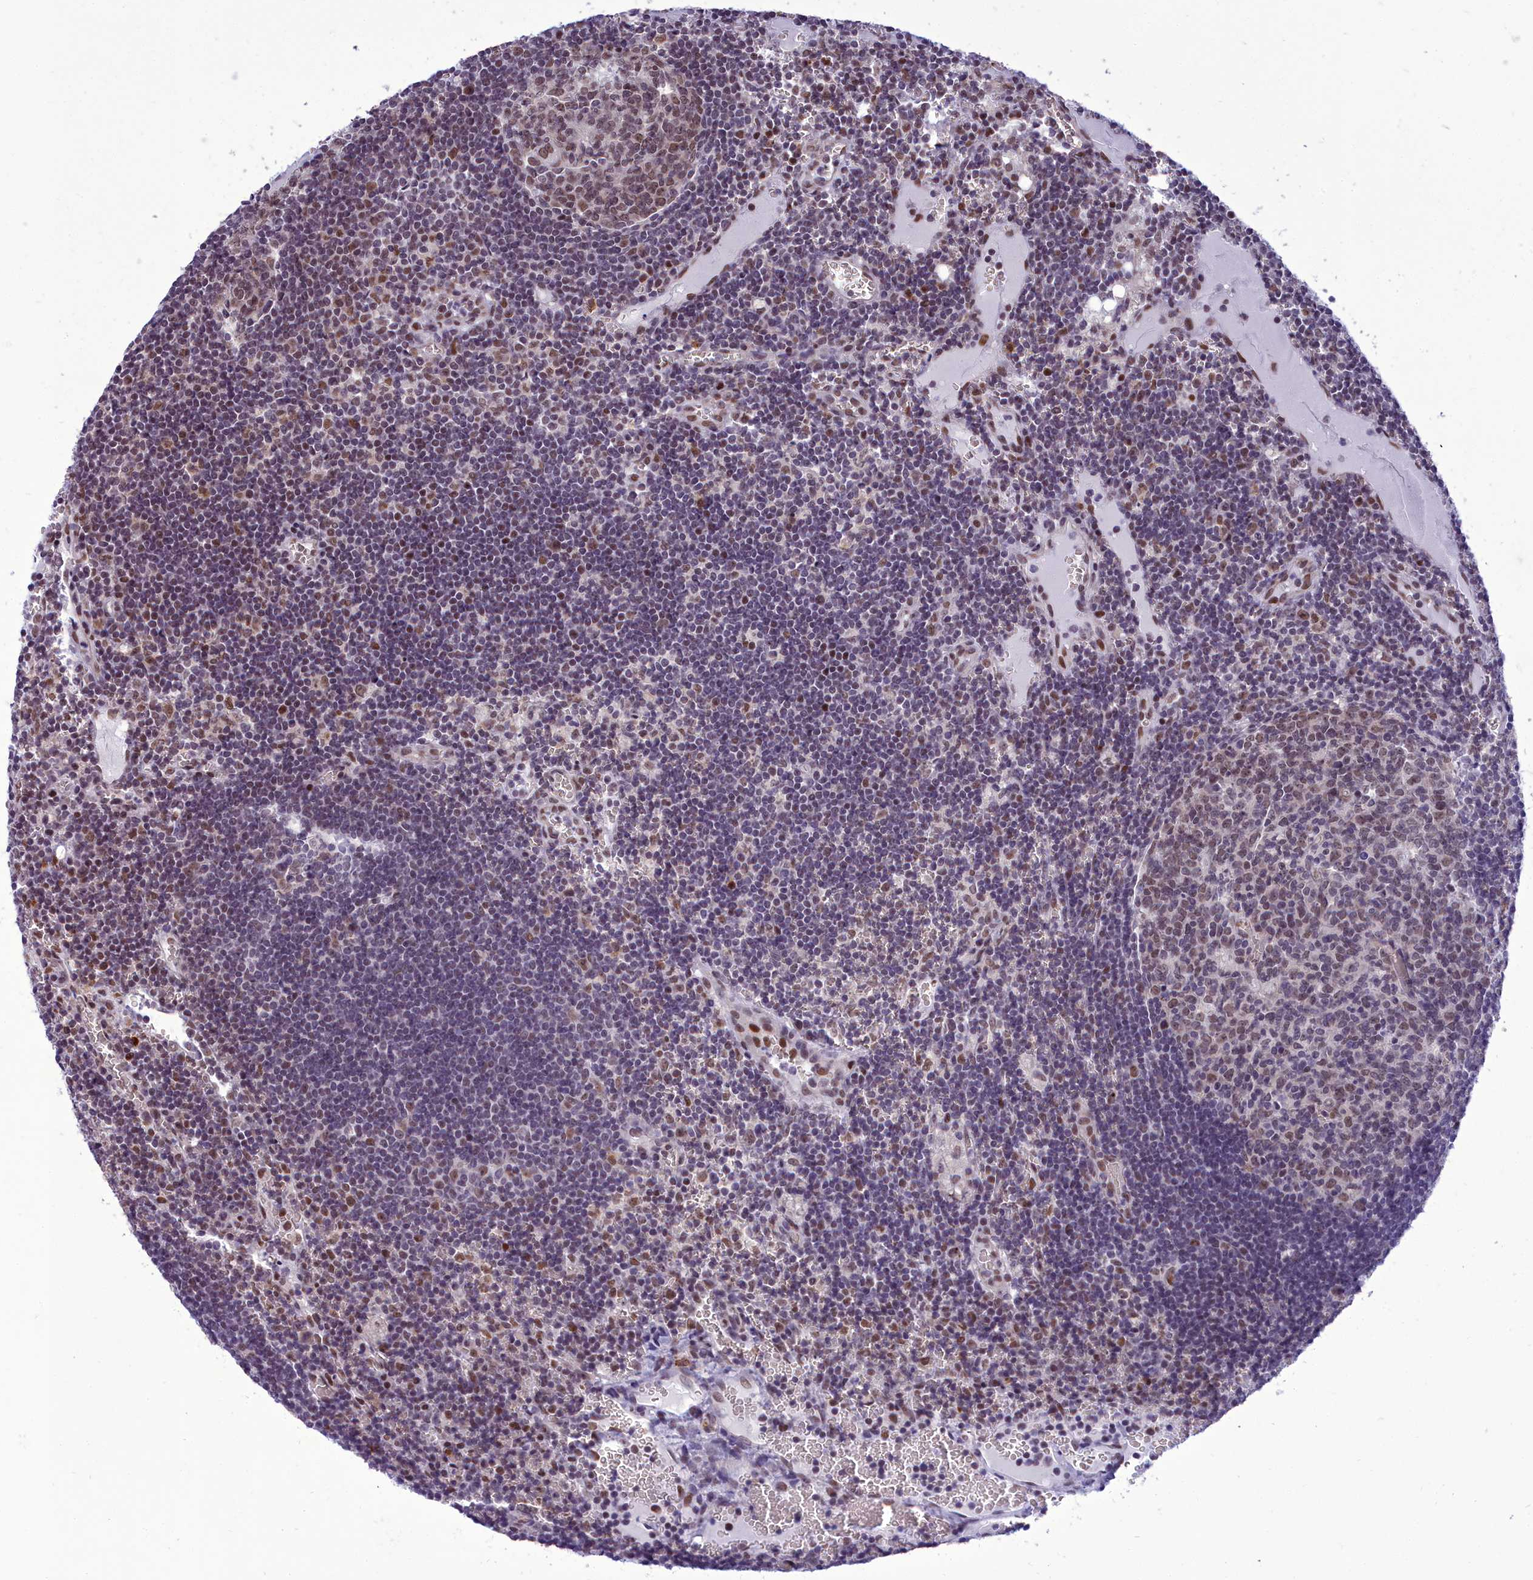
{"staining": {"intensity": "moderate", "quantity": "25%-75%", "location": "nuclear"}, "tissue": "lymph node", "cell_type": "Germinal center cells", "image_type": "normal", "snomed": [{"axis": "morphology", "description": "Normal tissue, NOS"}, {"axis": "topography", "description": "Lymph node"}], "caption": "Germinal center cells exhibit moderate nuclear positivity in approximately 25%-75% of cells in normal lymph node. The staining was performed using DAB, with brown indicating positive protein expression. Nuclei are stained blue with hematoxylin.", "gene": "CEACAM19", "patient": {"sex": "female", "age": 73}}